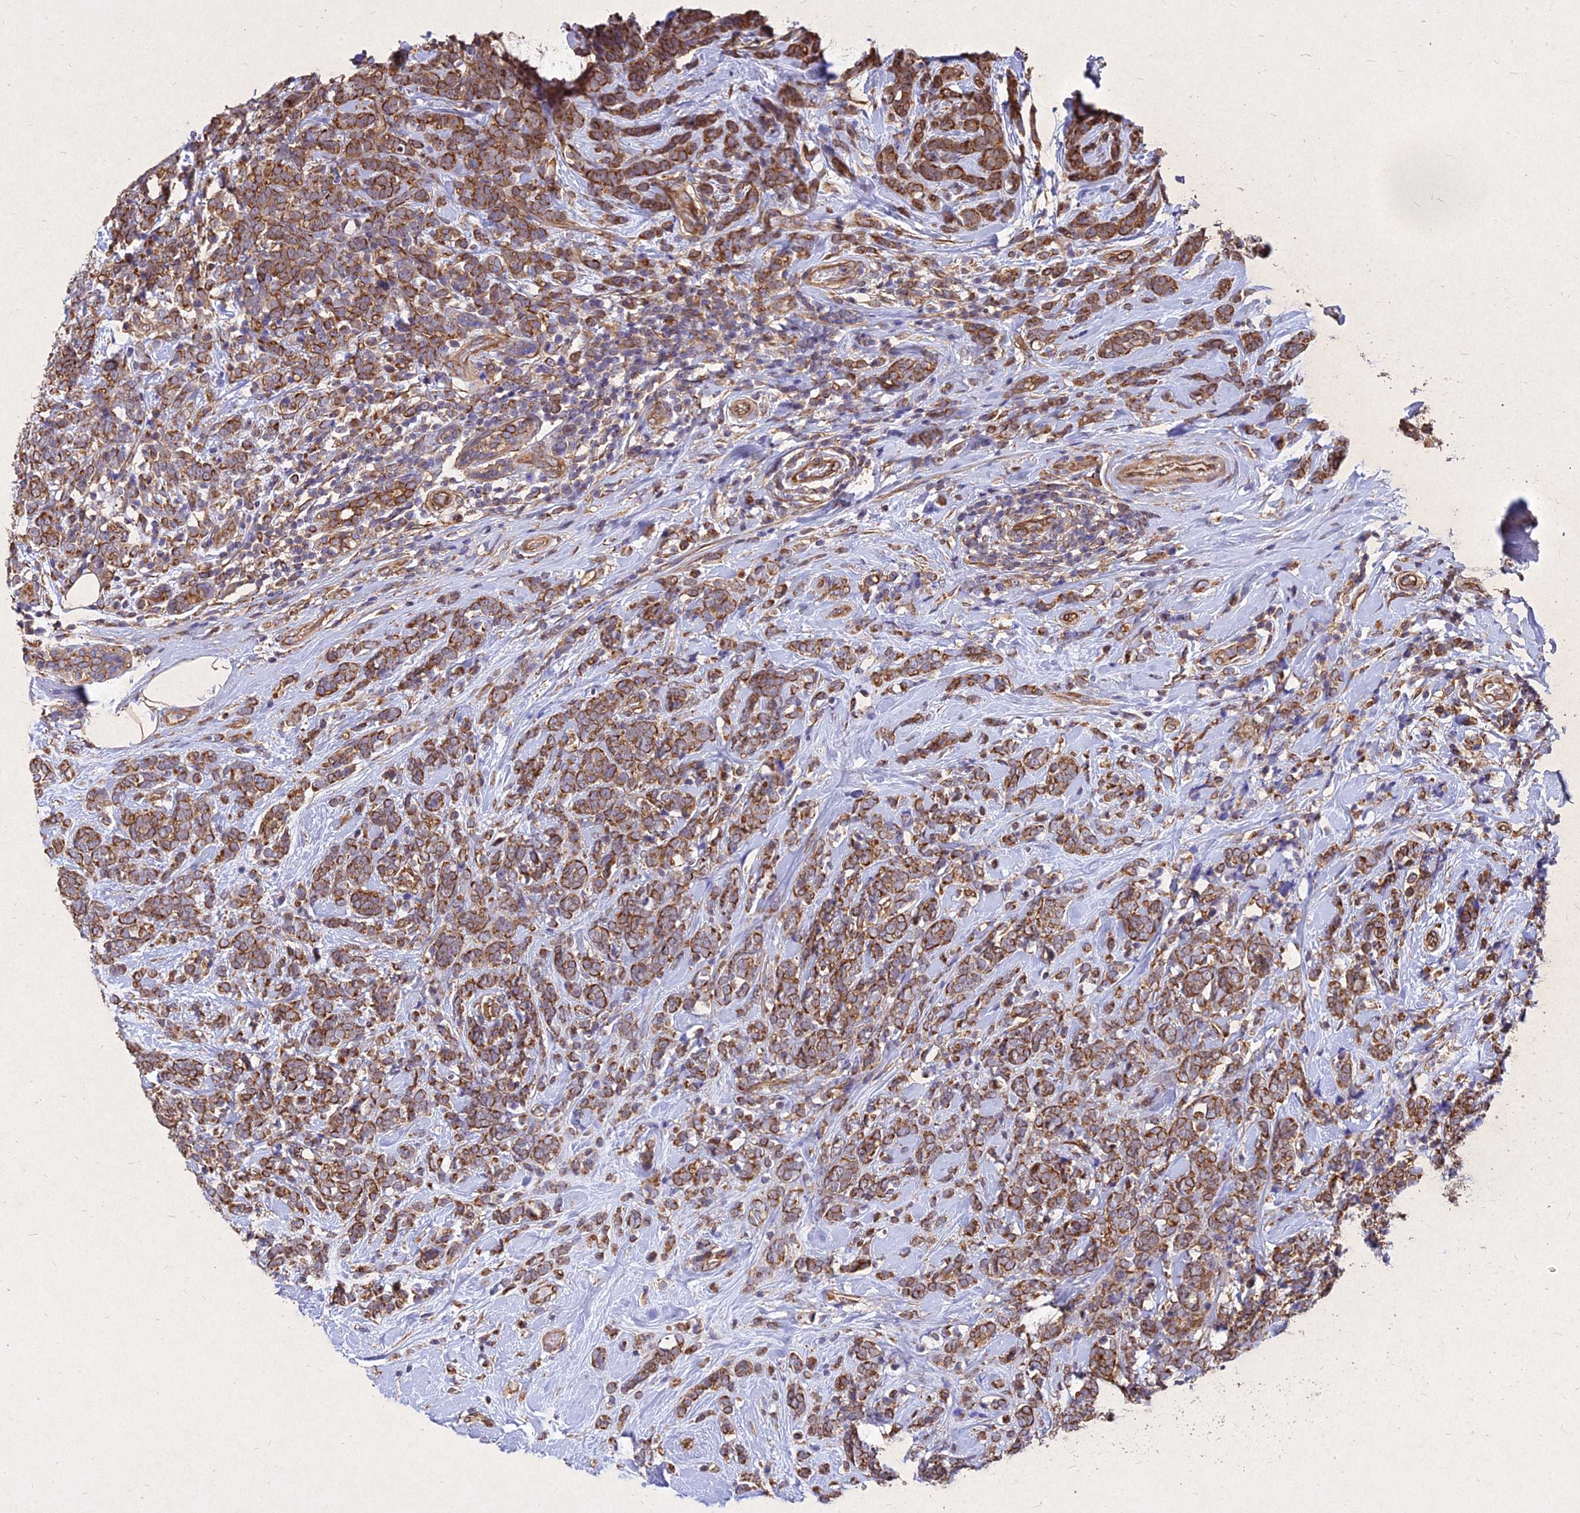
{"staining": {"intensity": "strong", "quantity": ">75%", "location": "cytoplasmic/membranous"}, "tissue": "breast cancer", "cell_type": "Tumor cells", "image_type": "cancer", "snomed": [{"axis": "morphology", "description": "Lobular carcinoma"}, {"axis": "topography", "description": "Breast"}], "caption": "Protein expression analysis of human breast cancer (lobular carcinoma) reveals strong cytoplasmic/membranous staining in about >75% of tumor cells.", "gene": "SKA1", "patient": {"sex": "female", "age": 58}}